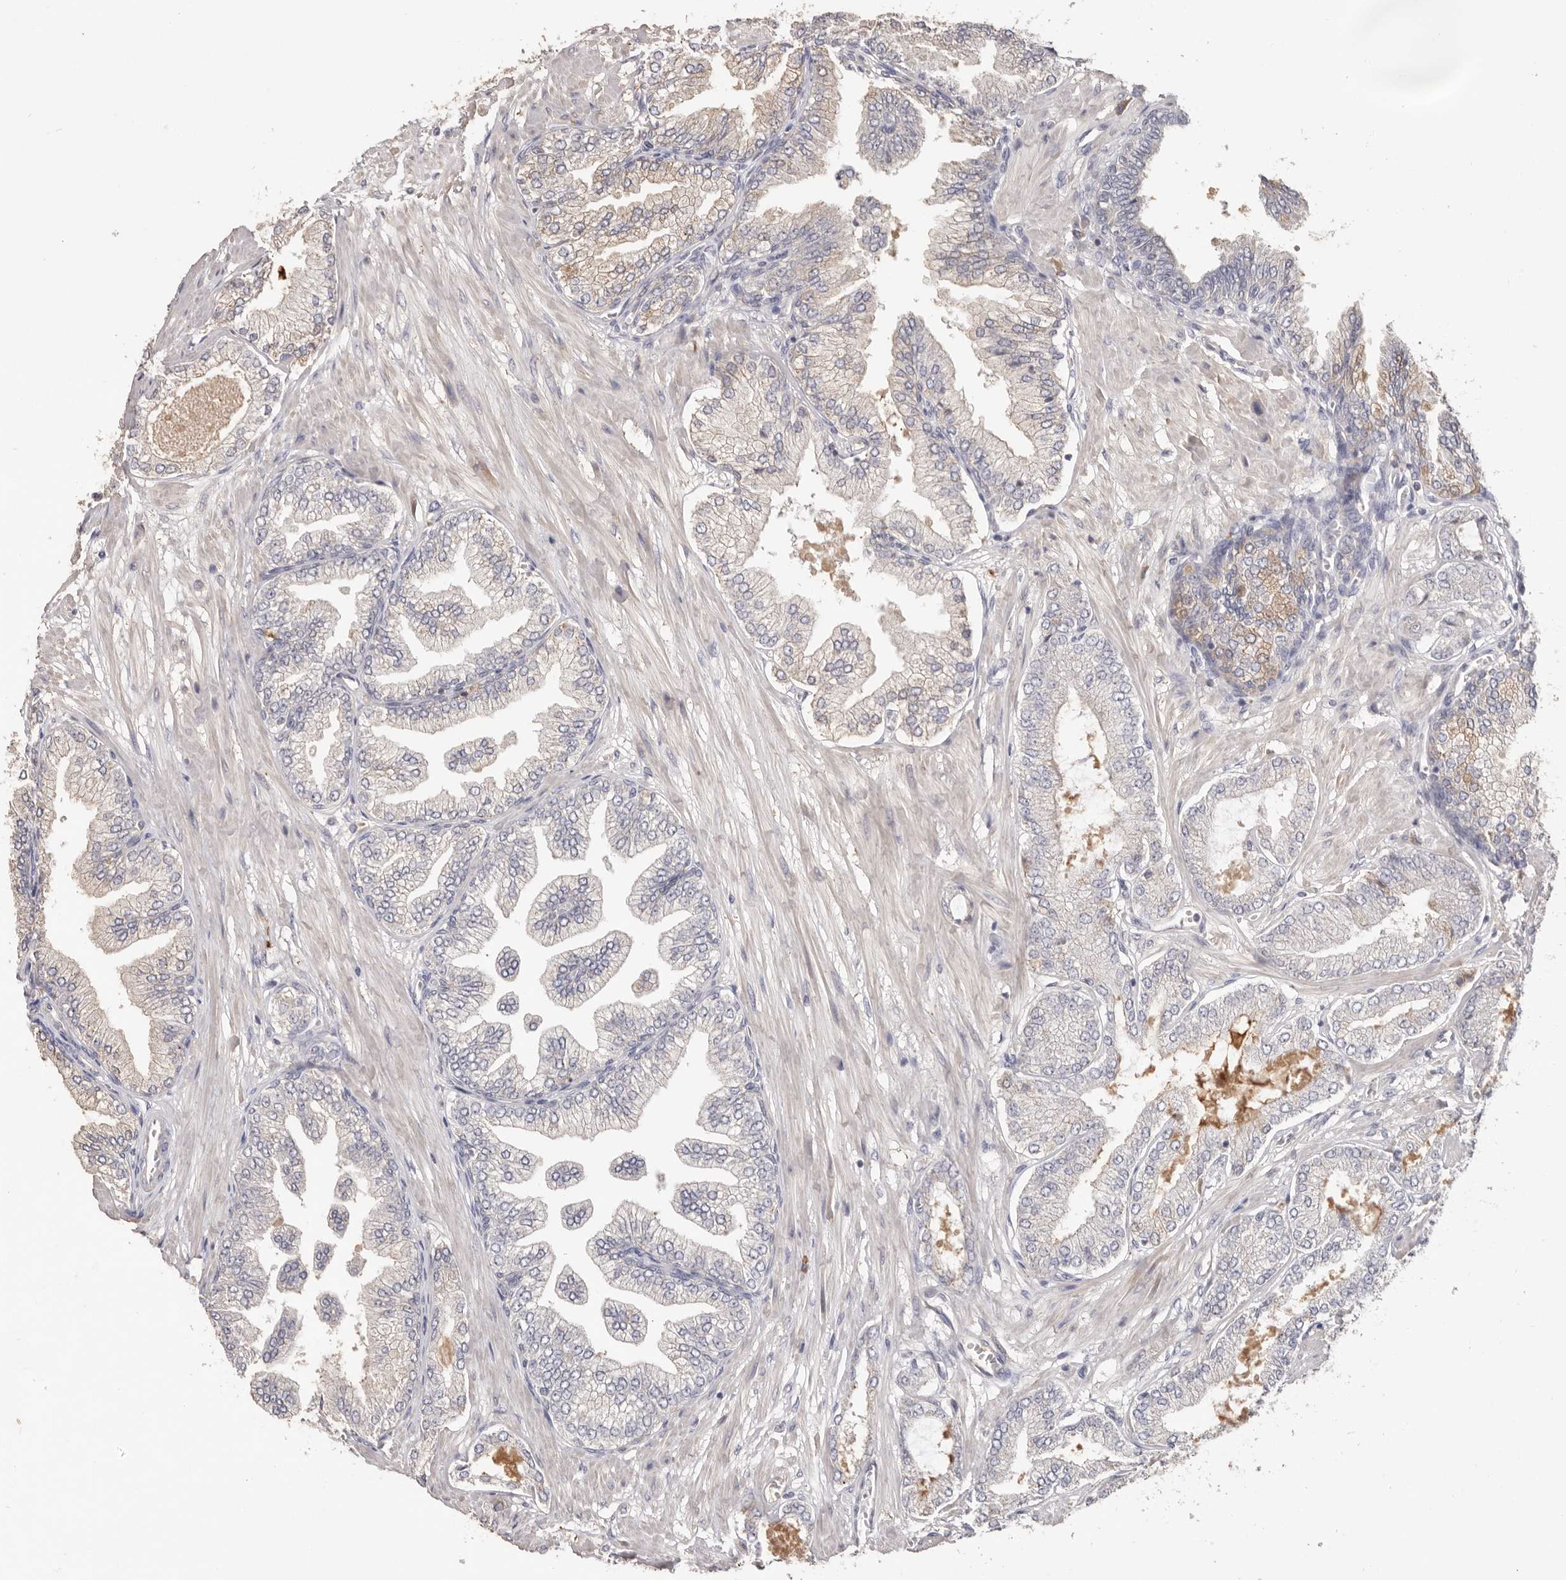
{"staining": {"intensity": "negative", "quantity": "none", "location": "none"}, "tissue": "prostate cancer", "cell_type": "Tumor cells", "image_type": "cancer", "snomed": [{"axis": "morphology", "description": "Adenocarcinoma, Low grade"}, {"axis": "topography", "description": "Prostate"}], "caption": "Prostate cancer was stained to show a protein in brown. There is no significant positivity in tumor cells.", "gene": "HCAR2", "patient": {"sex": "male", "age": 63}}